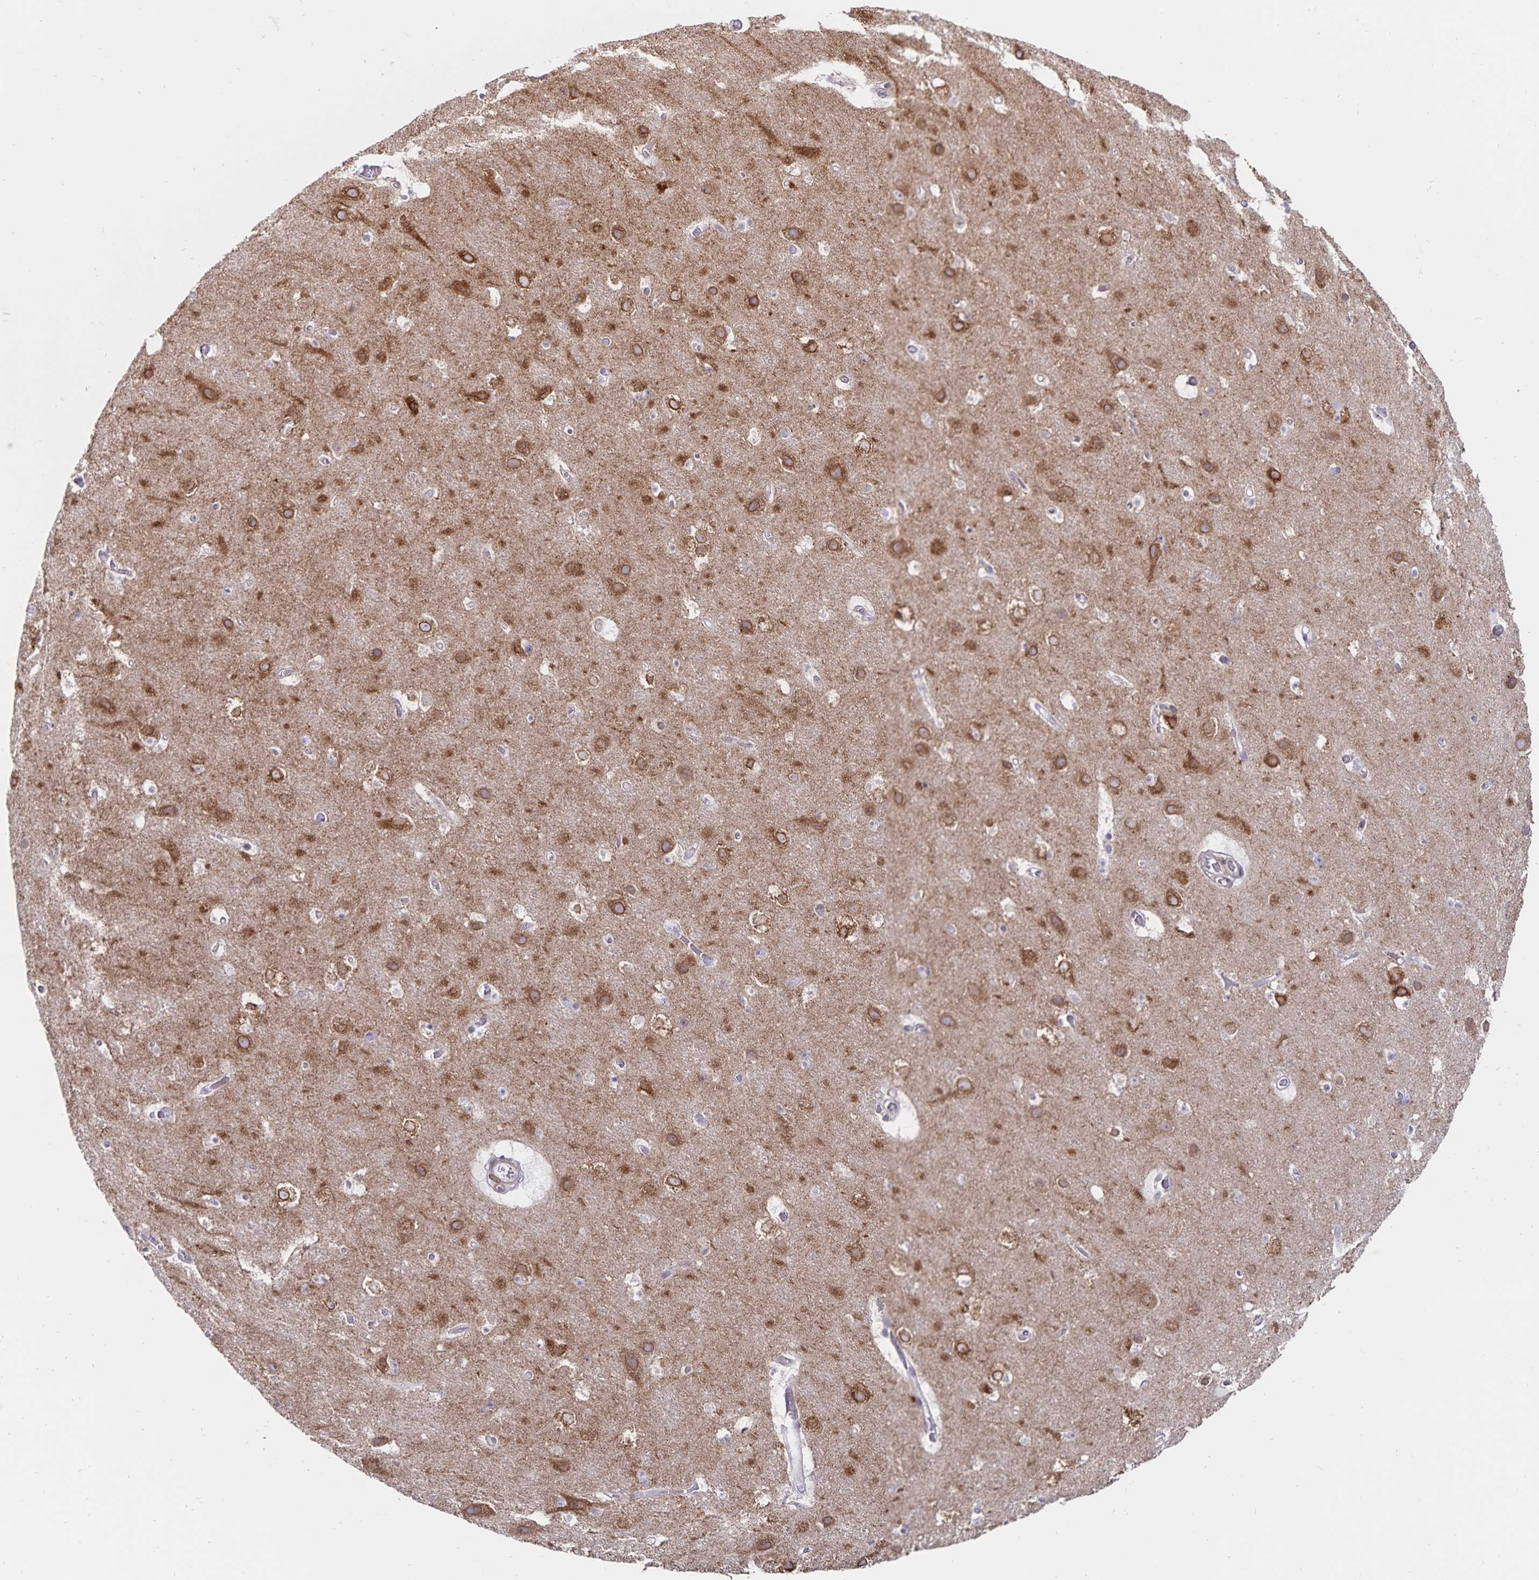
{"staining": {"intensity": "negative", "quantity": "none", "location": "none"}, "tissue": "cerebral cortex", "cell_type": "Endothelial cells", "image_type": "normal", "snomed": [{"axis": "morphology", "description": "Normal tissue, NOS"}, {"axis": "topography", "description": "Cerebral cortex"}], "caption": "Immunohistochemical staining of unremarkable cerebral cortex displays no significant positivity in endothelial cells. (DAB (3,3'-diaminobenzidine) immunohistochemistry visualized using brightfield microscopy, high magnification).", "gene": "ATP2A2", "patient": {"sex": "female", "age": 42}}